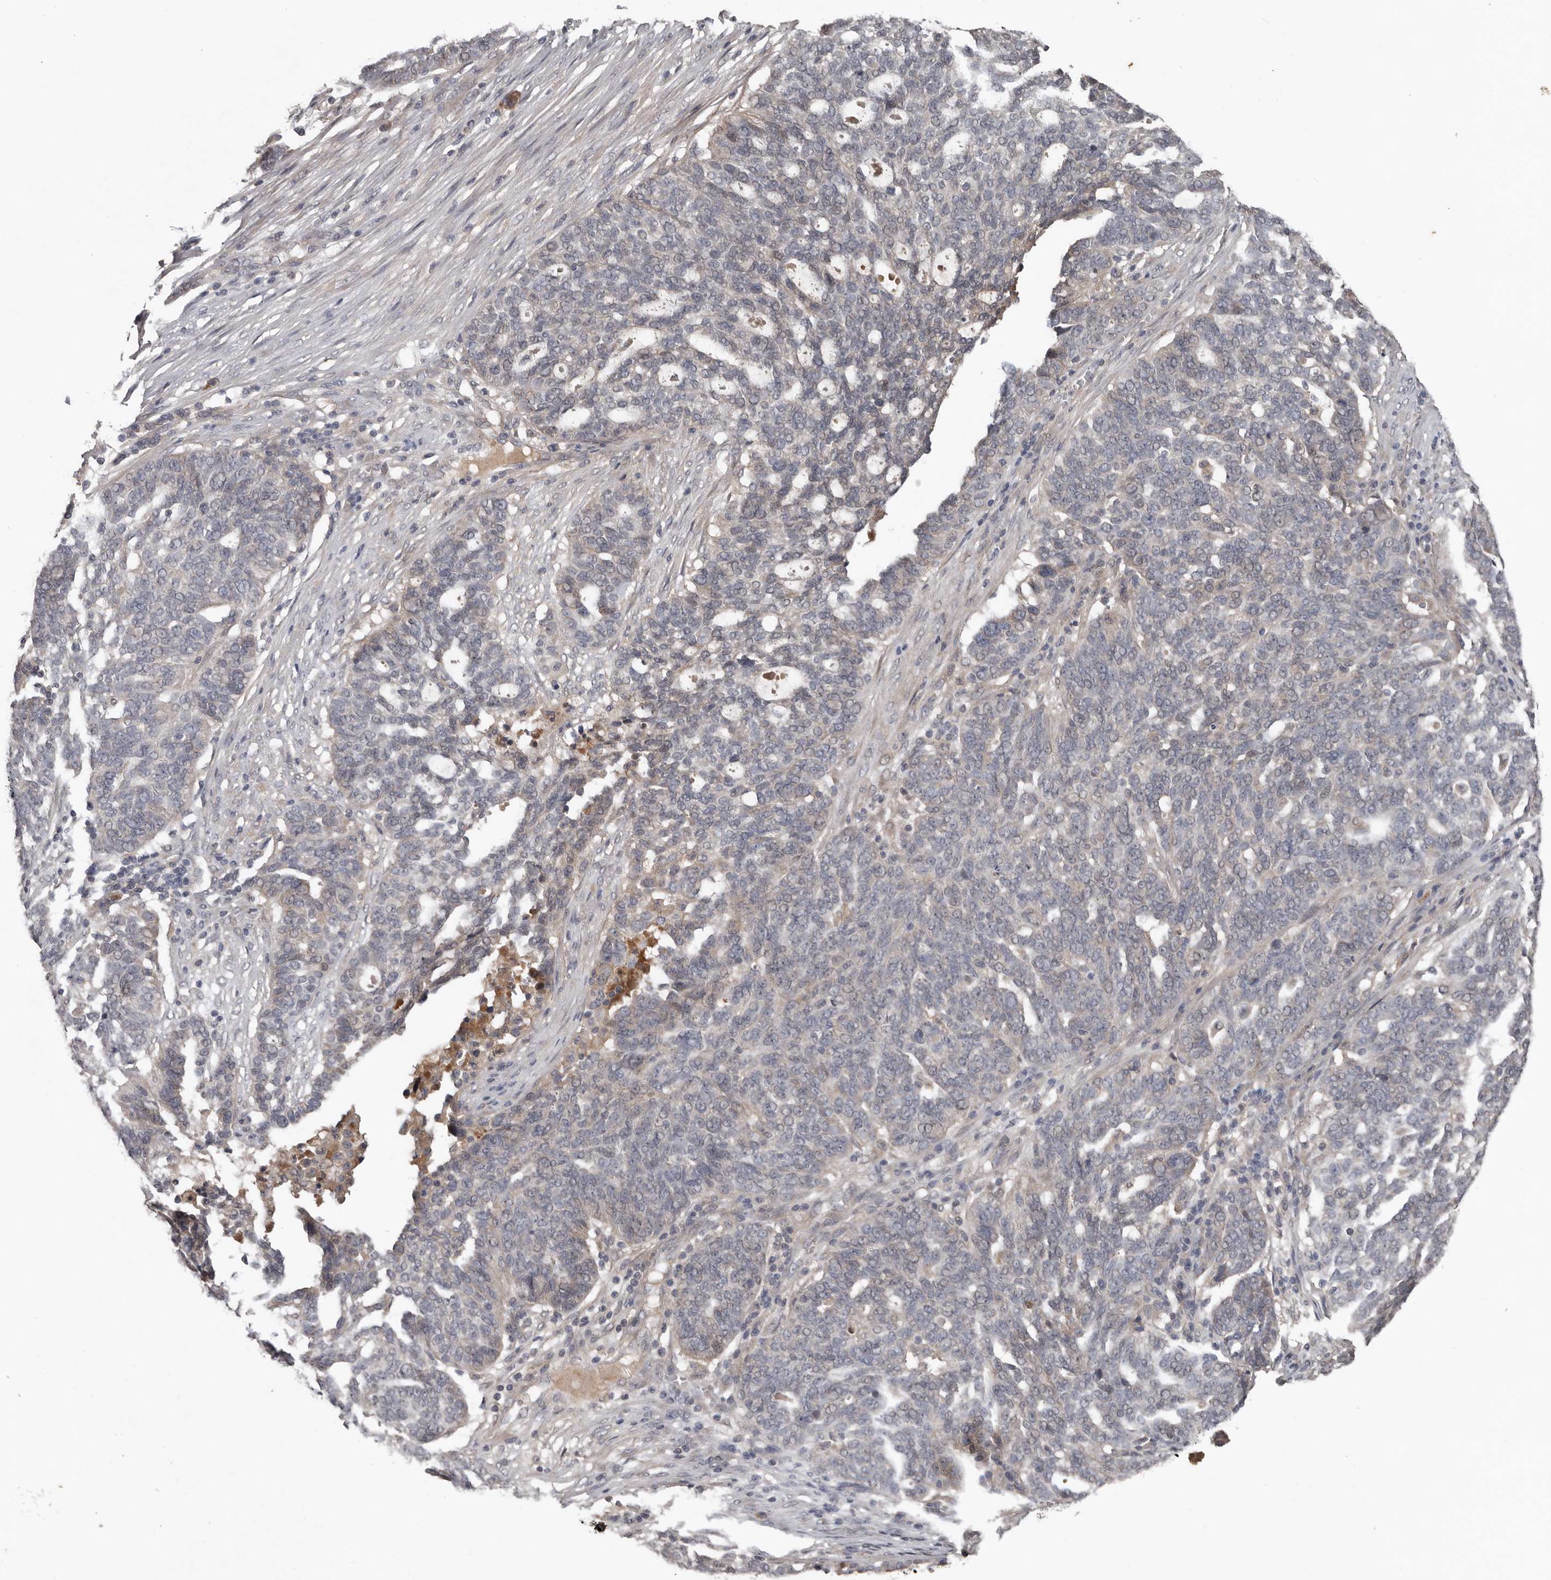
{"staining": {"intensity": "negative", "quantity": "none", "location": "none"}, "tissue": "ovarian cancer", "cell_type": "Tumor cells", "image_type": "cancer", "snomed": [{"axis": "morphology", "description": "Cystadenocarcinoma, serous, NOS"}, {"axis": "topography", "description": "Ovary"}], "caption": "This is a photomicrograph of immunohistochemistry staining of serous cystadenocarcinoma (ovarian), which shows no positivity in tumor cells.", "gene": "DNAJB4", "patient": {"sex": "female", "age": 59}}